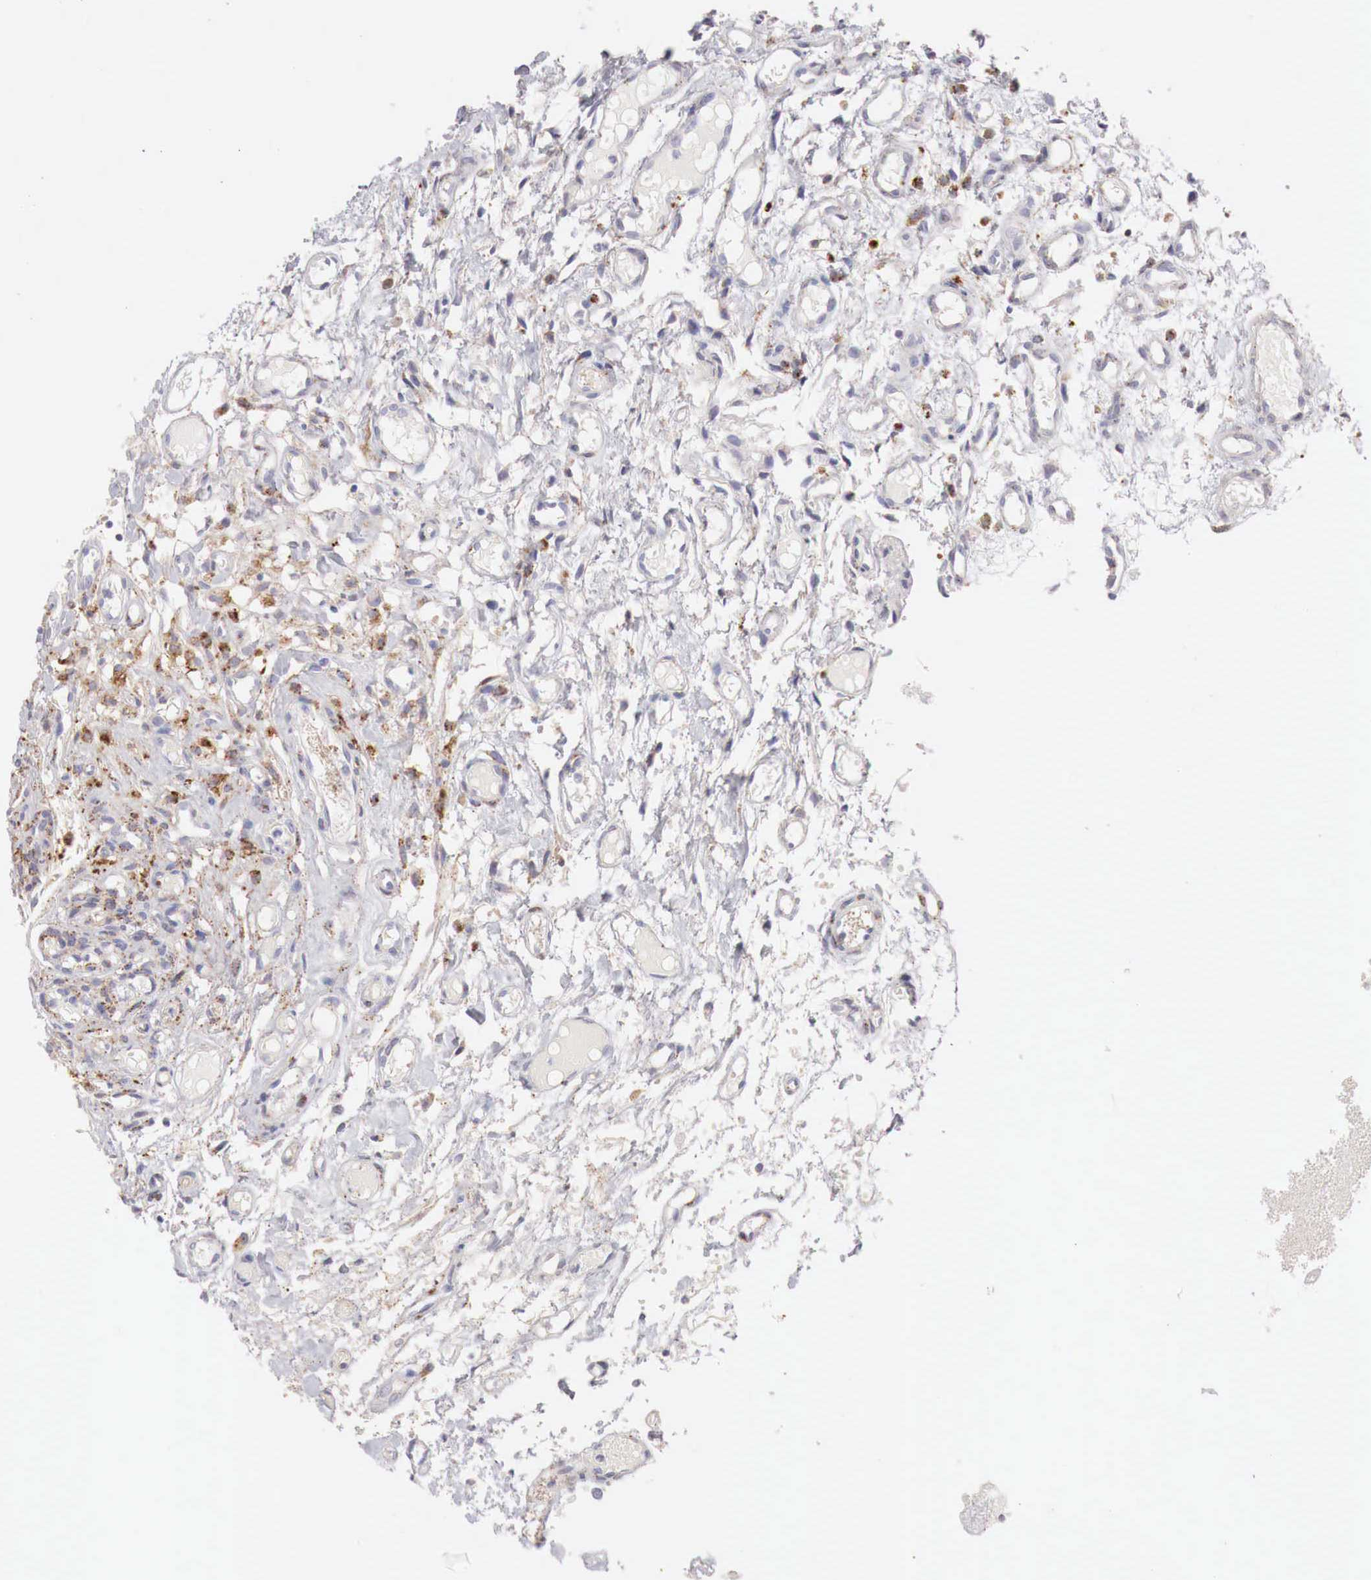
{"staining": {"intensity": "weak", "quantity": "<25%", "location": "cytoplasmic/membranous"}, "tissue": "glioma", "cell_type": "Tumor cells", "image_type": "cancer", "snomed": [{"axis": "morphology", "description": "Glioma, malignant, High grade"}, {"axis": "topography", "description": "Brain"}], "caption": "Immunohistochemistry (IHC) histopathology image of neoplastic tissue: human malignant glioma (high-grade) stained with DAB (3,3'-diaminobenzidine) shows no significant protein positivity in tumor cells.", "gene": "GLA", "patient": {"sex": "male", "age": 77}}